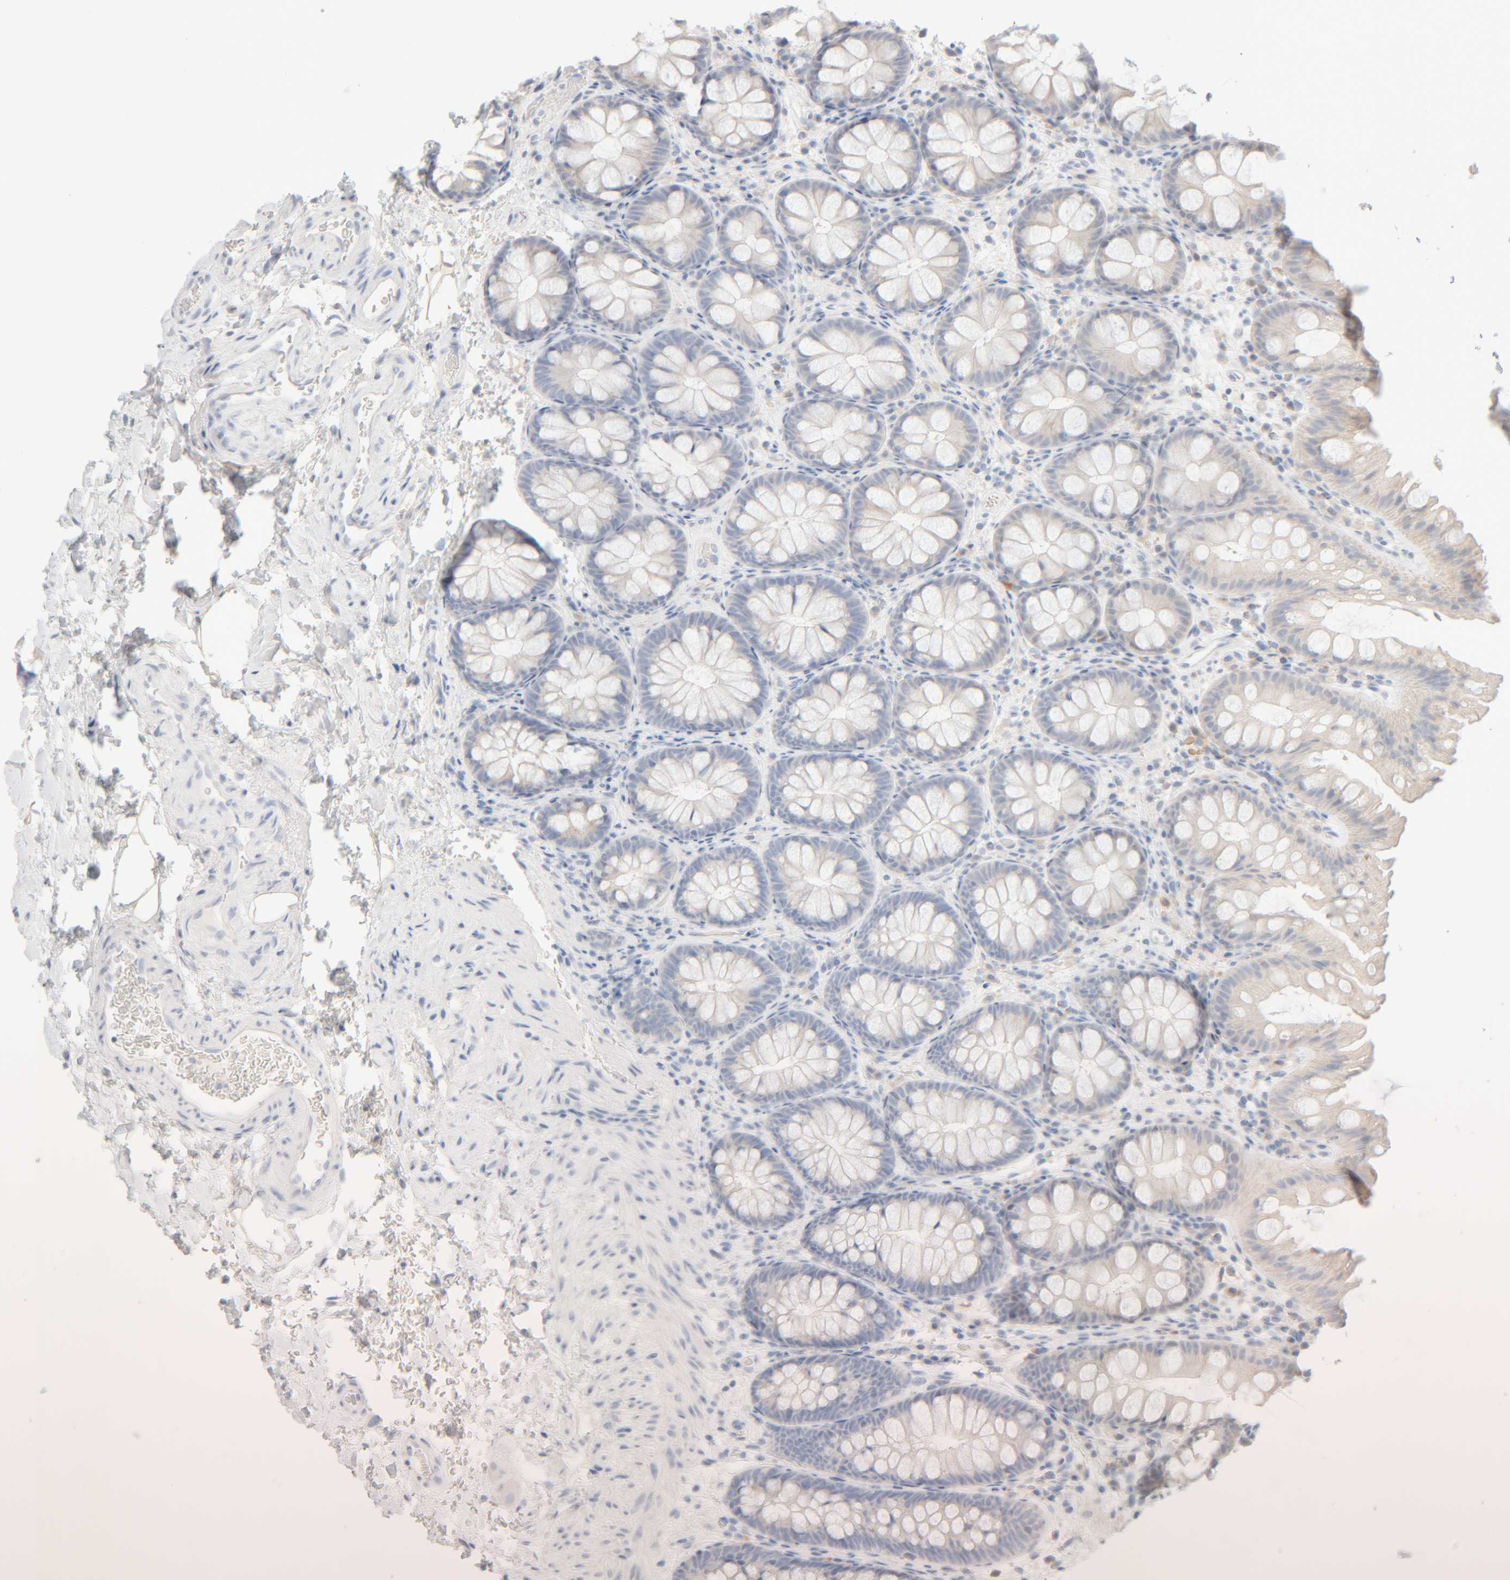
{"staining": {"intensity": "negative", "quantity": "none", "location": "none"}, "tissue": "colon", "cell_type": "Endothelial cells", "image_type": "normal", "snomed": [{"axis": "morphology", "description": "Normal tissue, NOS"}, {"axis": "topography", "description": "Colon"}], "caption": "Immunohistochemistry (IHC) micrograph of unremarkable human colon stained for a protein (brown), which displays no positivity in endothelial cells. Nuclei are stained in blue.", "gene": "RIDA", "patient": {"sex": "female", "age": 62}}